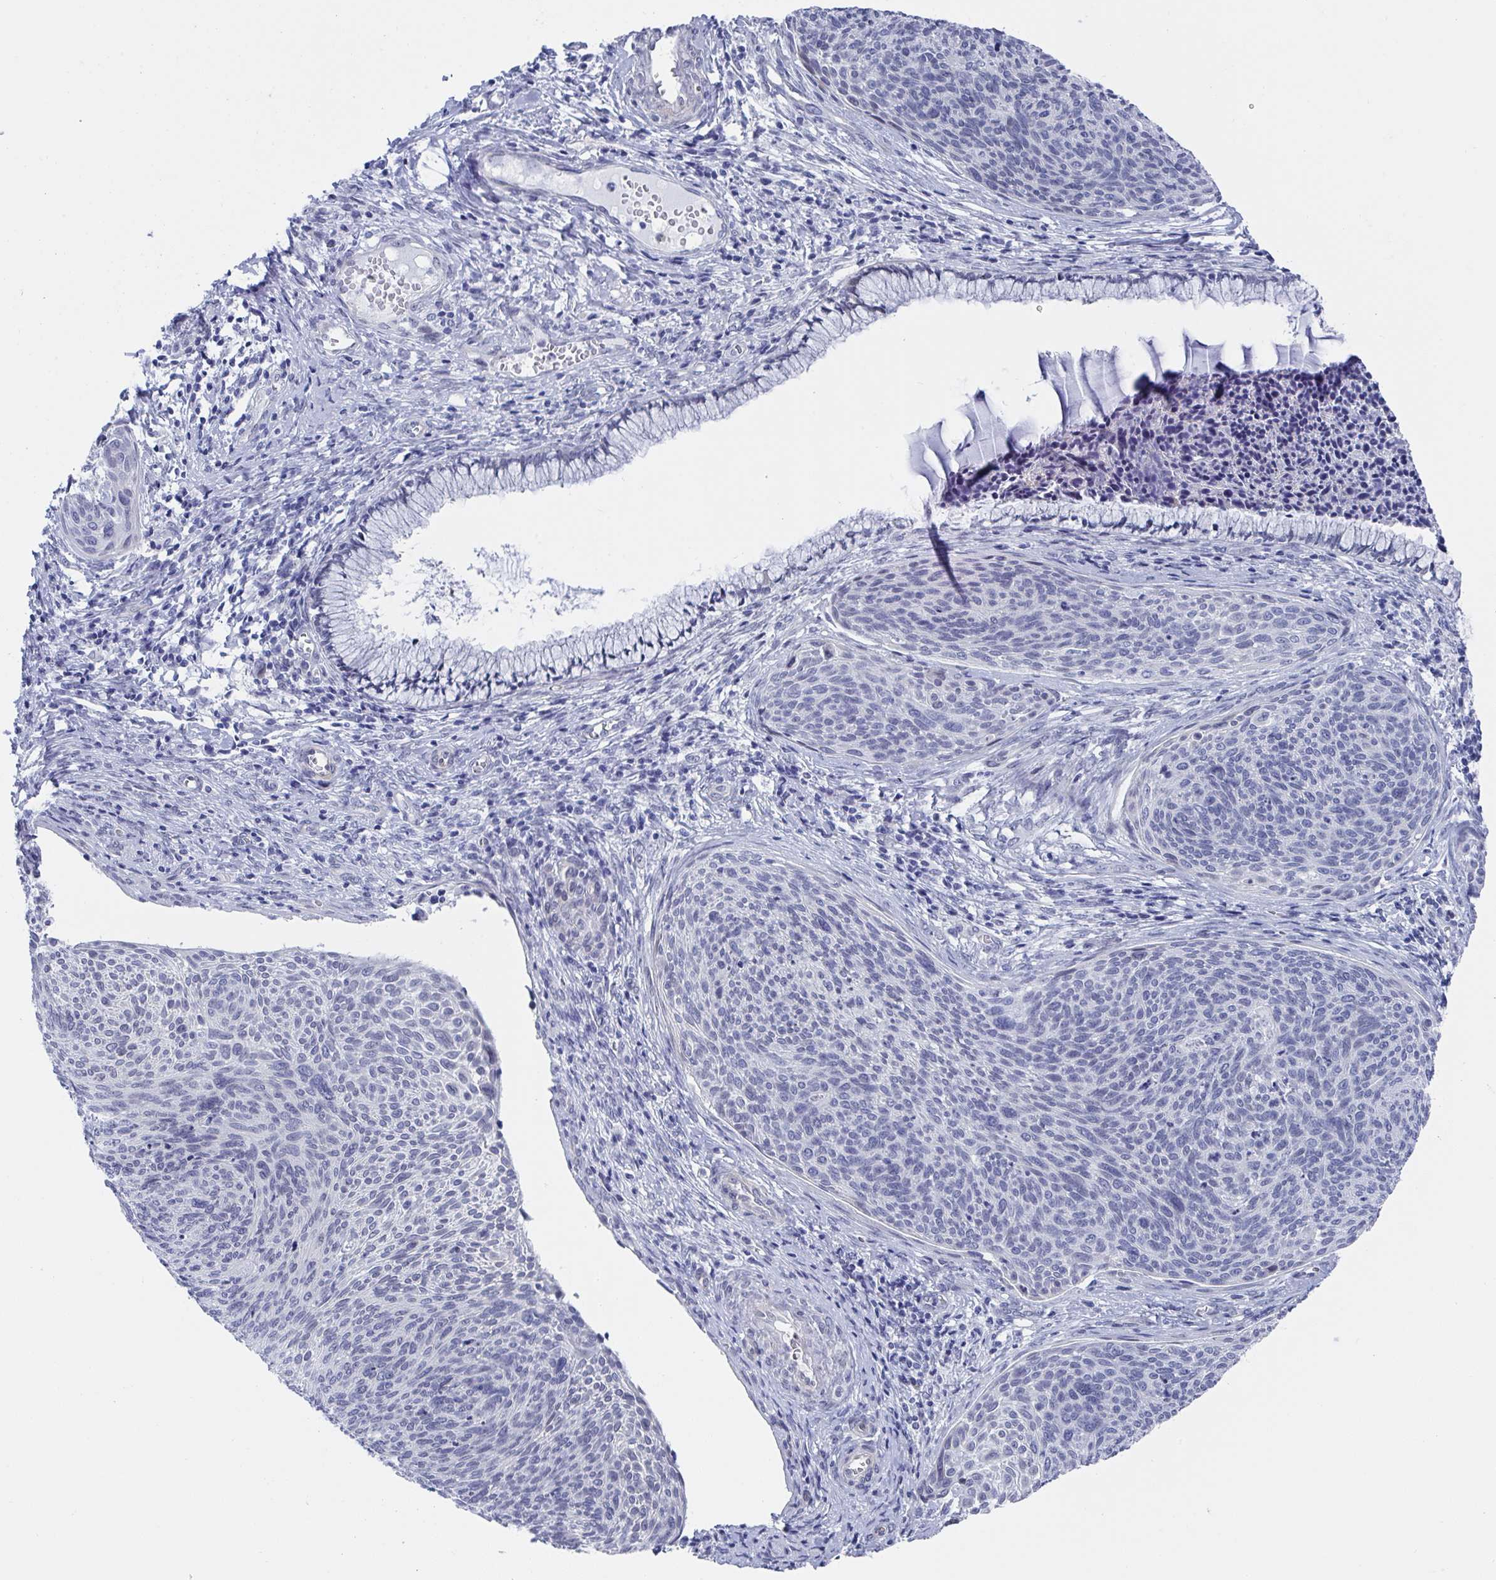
{"staining": {"intensity": "negative", "quantity": "none", "location": "none"}, "tissue": "cervical cancer", "cell_type": "Tumor cells", "image_type": "cancer", "snomed": [{"axis": "morphology", "description": "Squamous cell carcinoma, NOS"}, {"axis": "topography", "description": "Cervix"}], "caption": "An immunohistochemistry micrograph of cervical cancer is shown. There is no staining in tumor cells of cervical cancer.", "gene": "MFSD4A", "patient": {"sex": "female", "age": 49}}